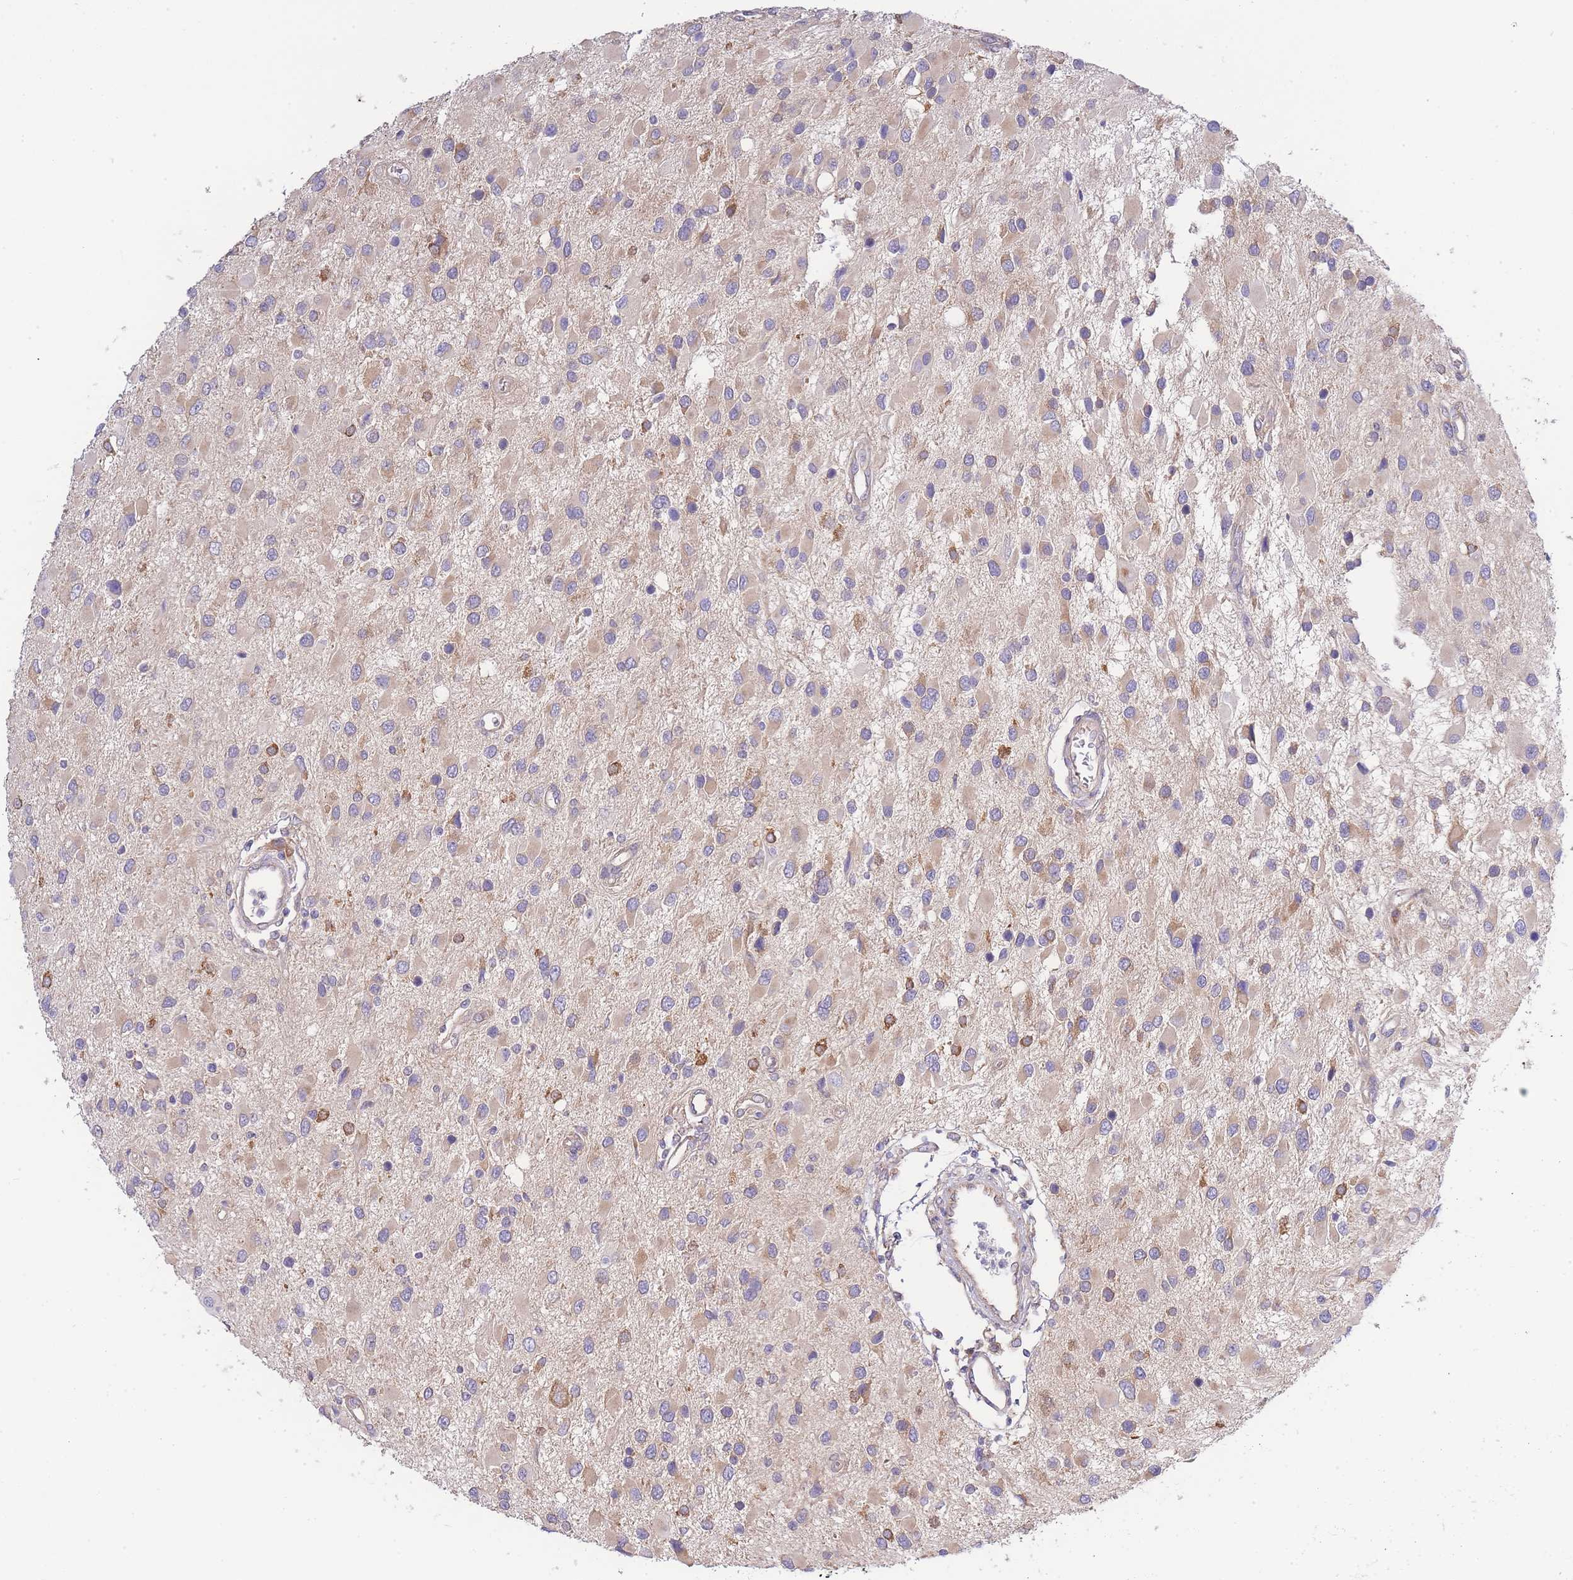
{"staining": {"intensity": "moderate", "quantity": "<25%", "location": "cytoplasmic/membranous"}, "tissue": "glioma", "cell_type": "Tumor cells", "image_type": "cancer", "snomed": [{"axis": "morphology", "description": "Glioma, malignant, High grade"}, {"axis": "topography", "description": "Brain"}], "caption": "Protein analysis of malignant high-grade glioma tissue shows moderate cytoplasmic/membranous staining in approximately <25% of tumor cells.", "gene": "BEX1", "patient": {"sex": "male", "age": 53}}